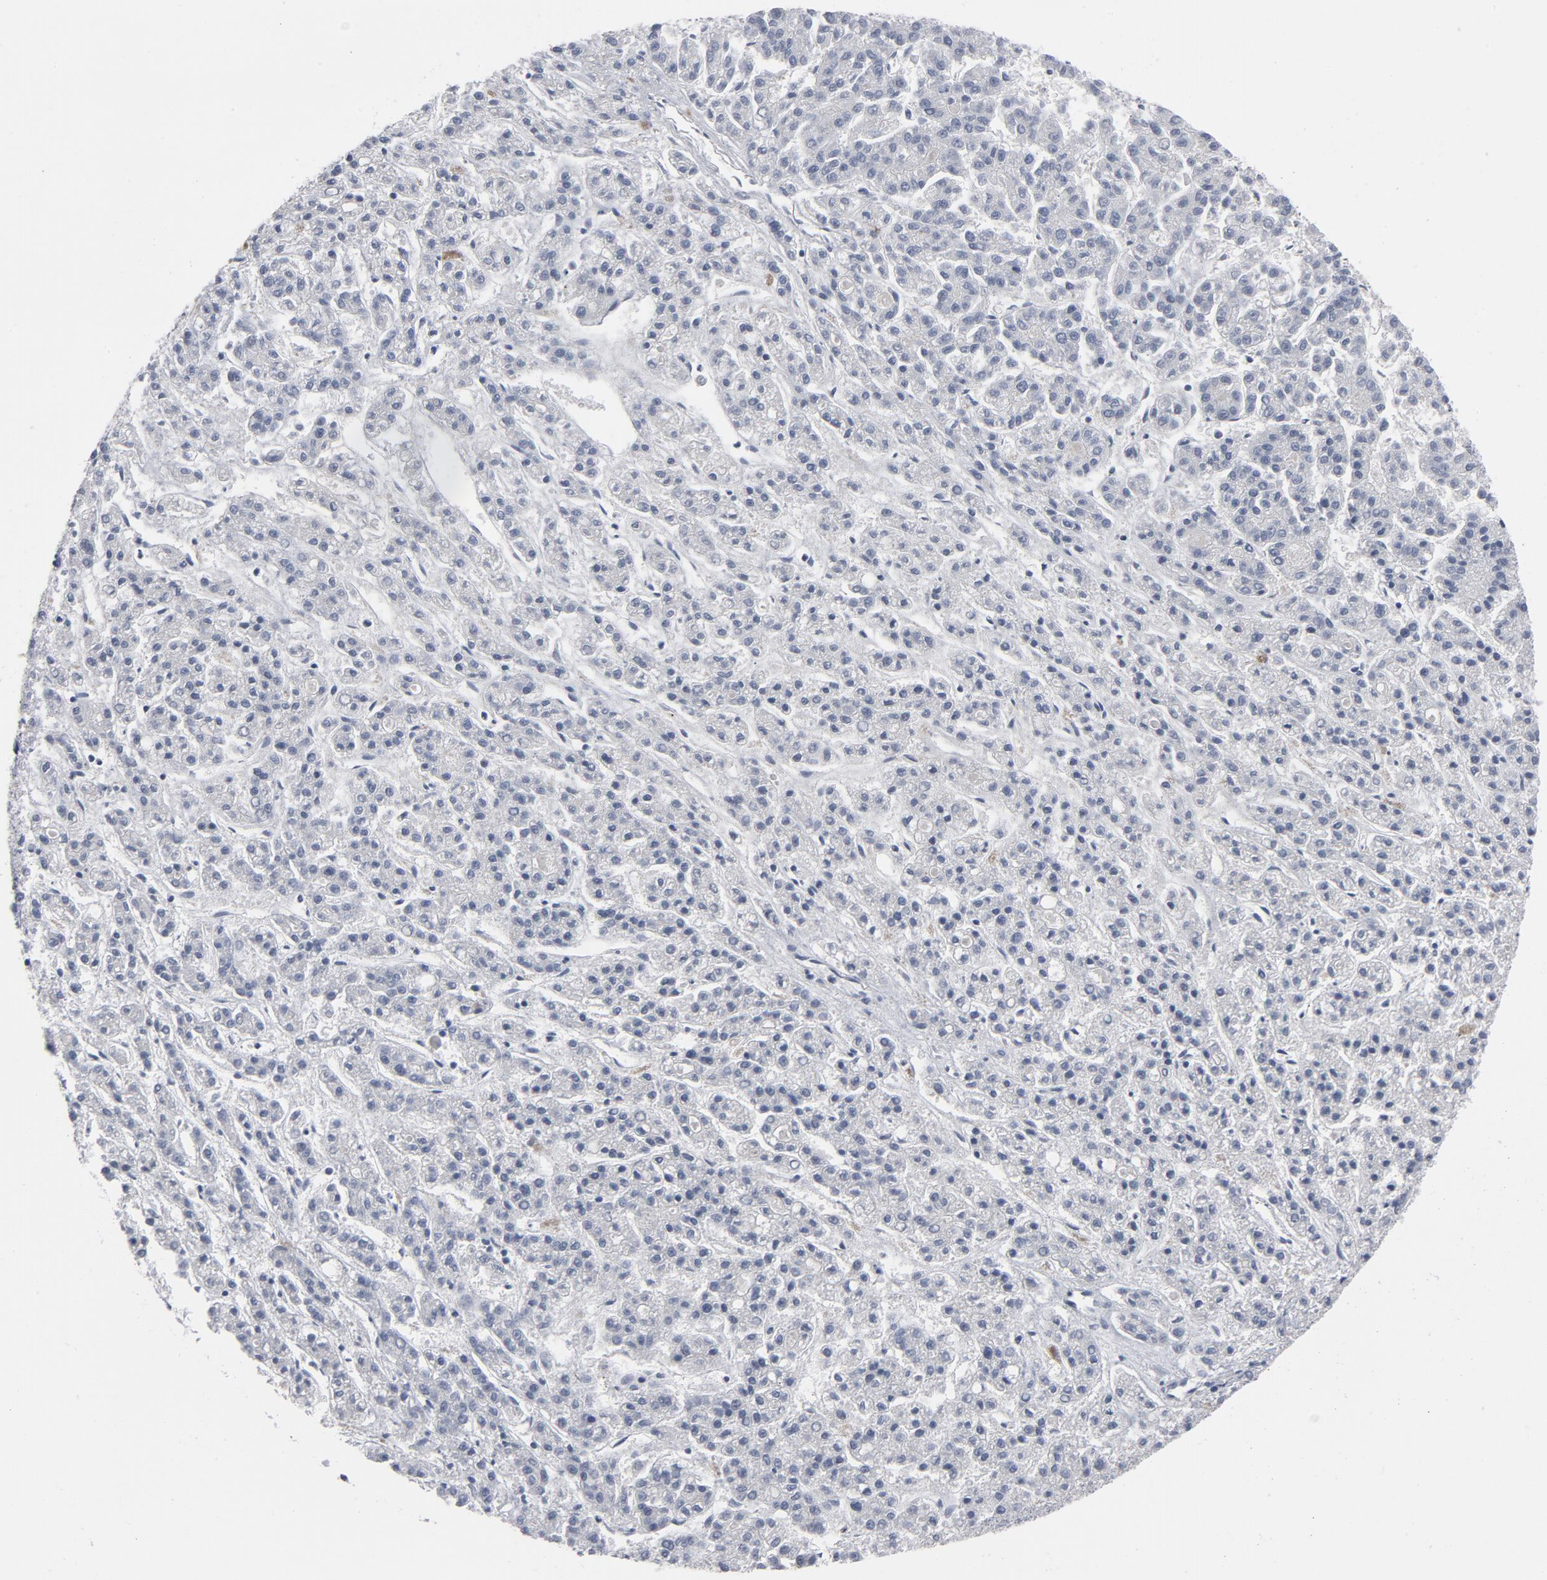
{"staining": {"intensity": "negative", "quantity": "none", "location": "none"}, "tissue": "liver cancer", "cell_type": "Tumor cells", "image_type": "cancer", "snomed": [{"axis": "morphology", "description": "Carcinoma, Hepatocellular, NOS"}, {"axis": "topography", "description": "Liver"}], "caption": "A high-resolution image shows IHC staining of liver cancer (hepatocellular carcinoma), which shows no significant staining in tumor cells.", "gene": "GABPA", "patient": {"sex": "male", "age": 70}}